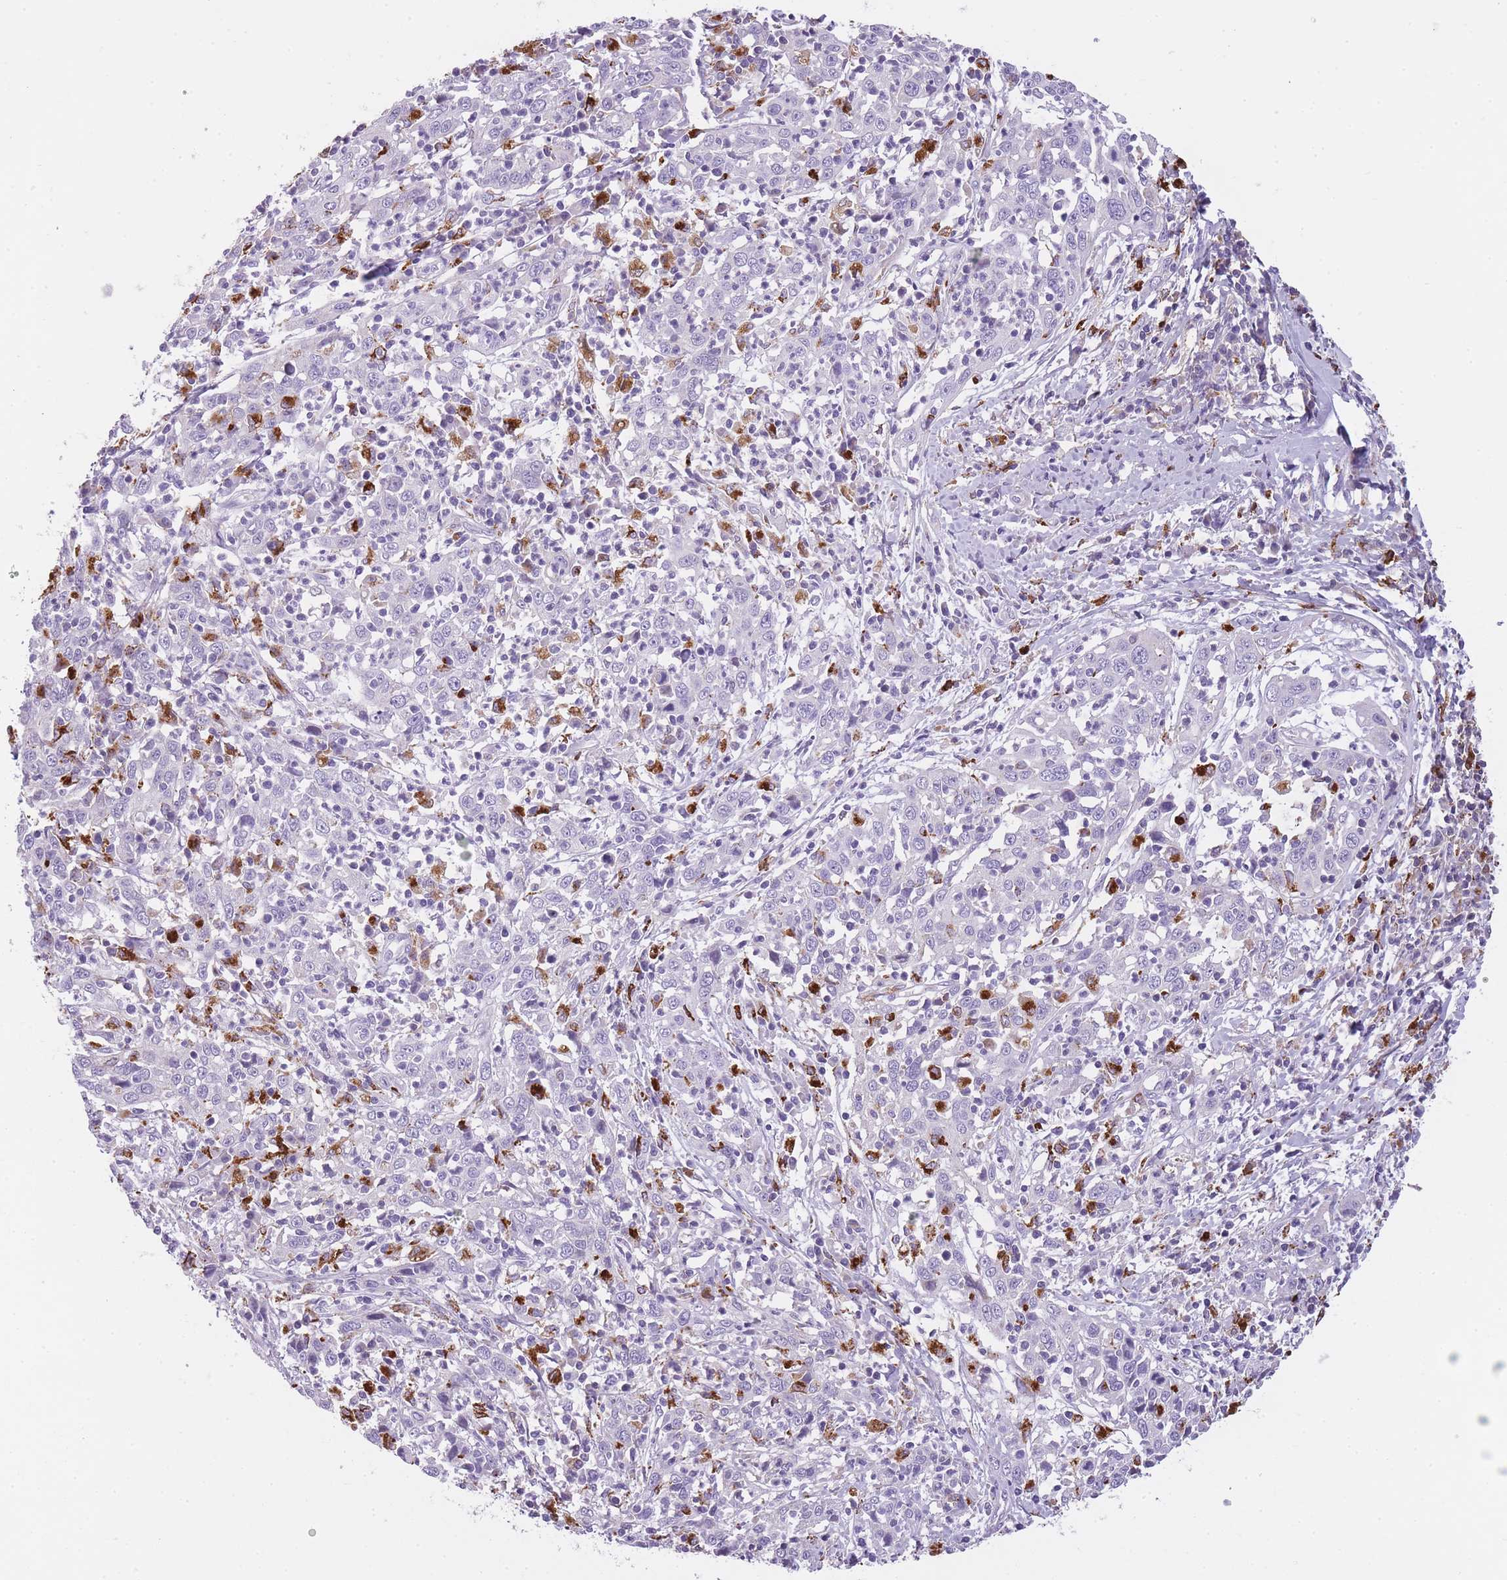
{"staining": {"intensity": "negative", "quantity": "none", "location": "none"}, "tissue": "cervical cancer", "cell_type": "Tumor cells", "image_type": "cancer", "snomed": [{"axis": "morphology", "description": "Squamous cell carcinoma, NOS"}, {"axis": "topography", "description": "Cervix"}], "caption": "Protein analysis of cervical squamous cell carcinoma exhibits no significant staining in tumor cells.", "gene": "GNAT1", "patient": {"sex": "female", "age": 46}}